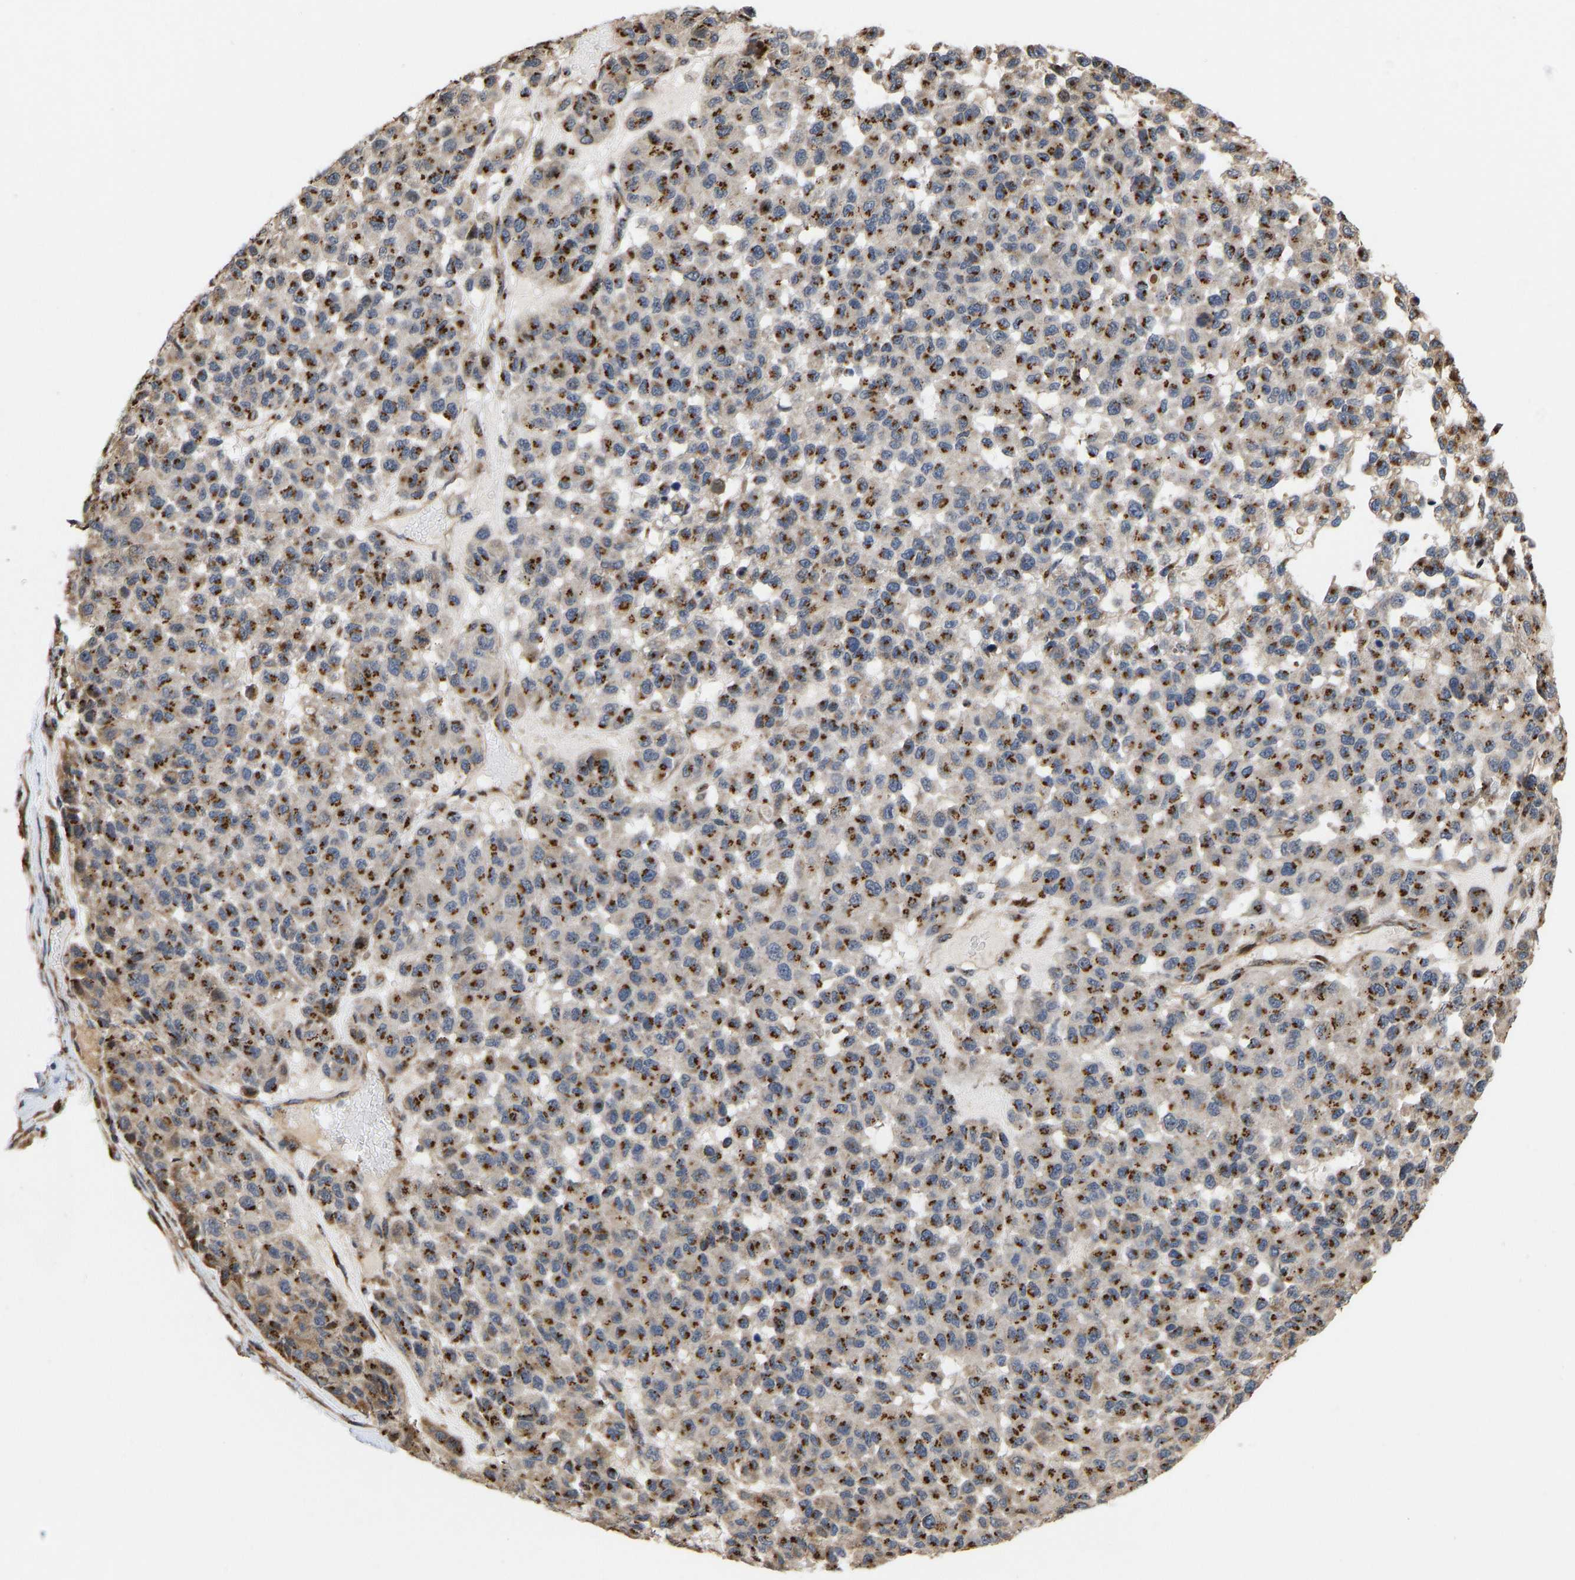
{"staining": {"intensity": "strong", "quantity": ">75%", "location": "cytoplasmic/membranous"}, "tissue": "melanoma", "cell_type": "Tumor cells", "image_type": "cancer", "snomed": [{"axis": "morphology", "description": "Malignant melanoma, NOS"}, {"axis": "topography", "description": "Skin"}], "caption": "Protein staining displays strong cytoplasmic/membranous expression in approximately >75% of tumor cells in malignant melanoma. The staining was performed using DAB to visualize the protein expression in brown, while the nuclei were stained in blue with hematoxylin (Magnification: 20x).", "gene": "YIPF4", "patient": {"sex": "male", "age": 62}}